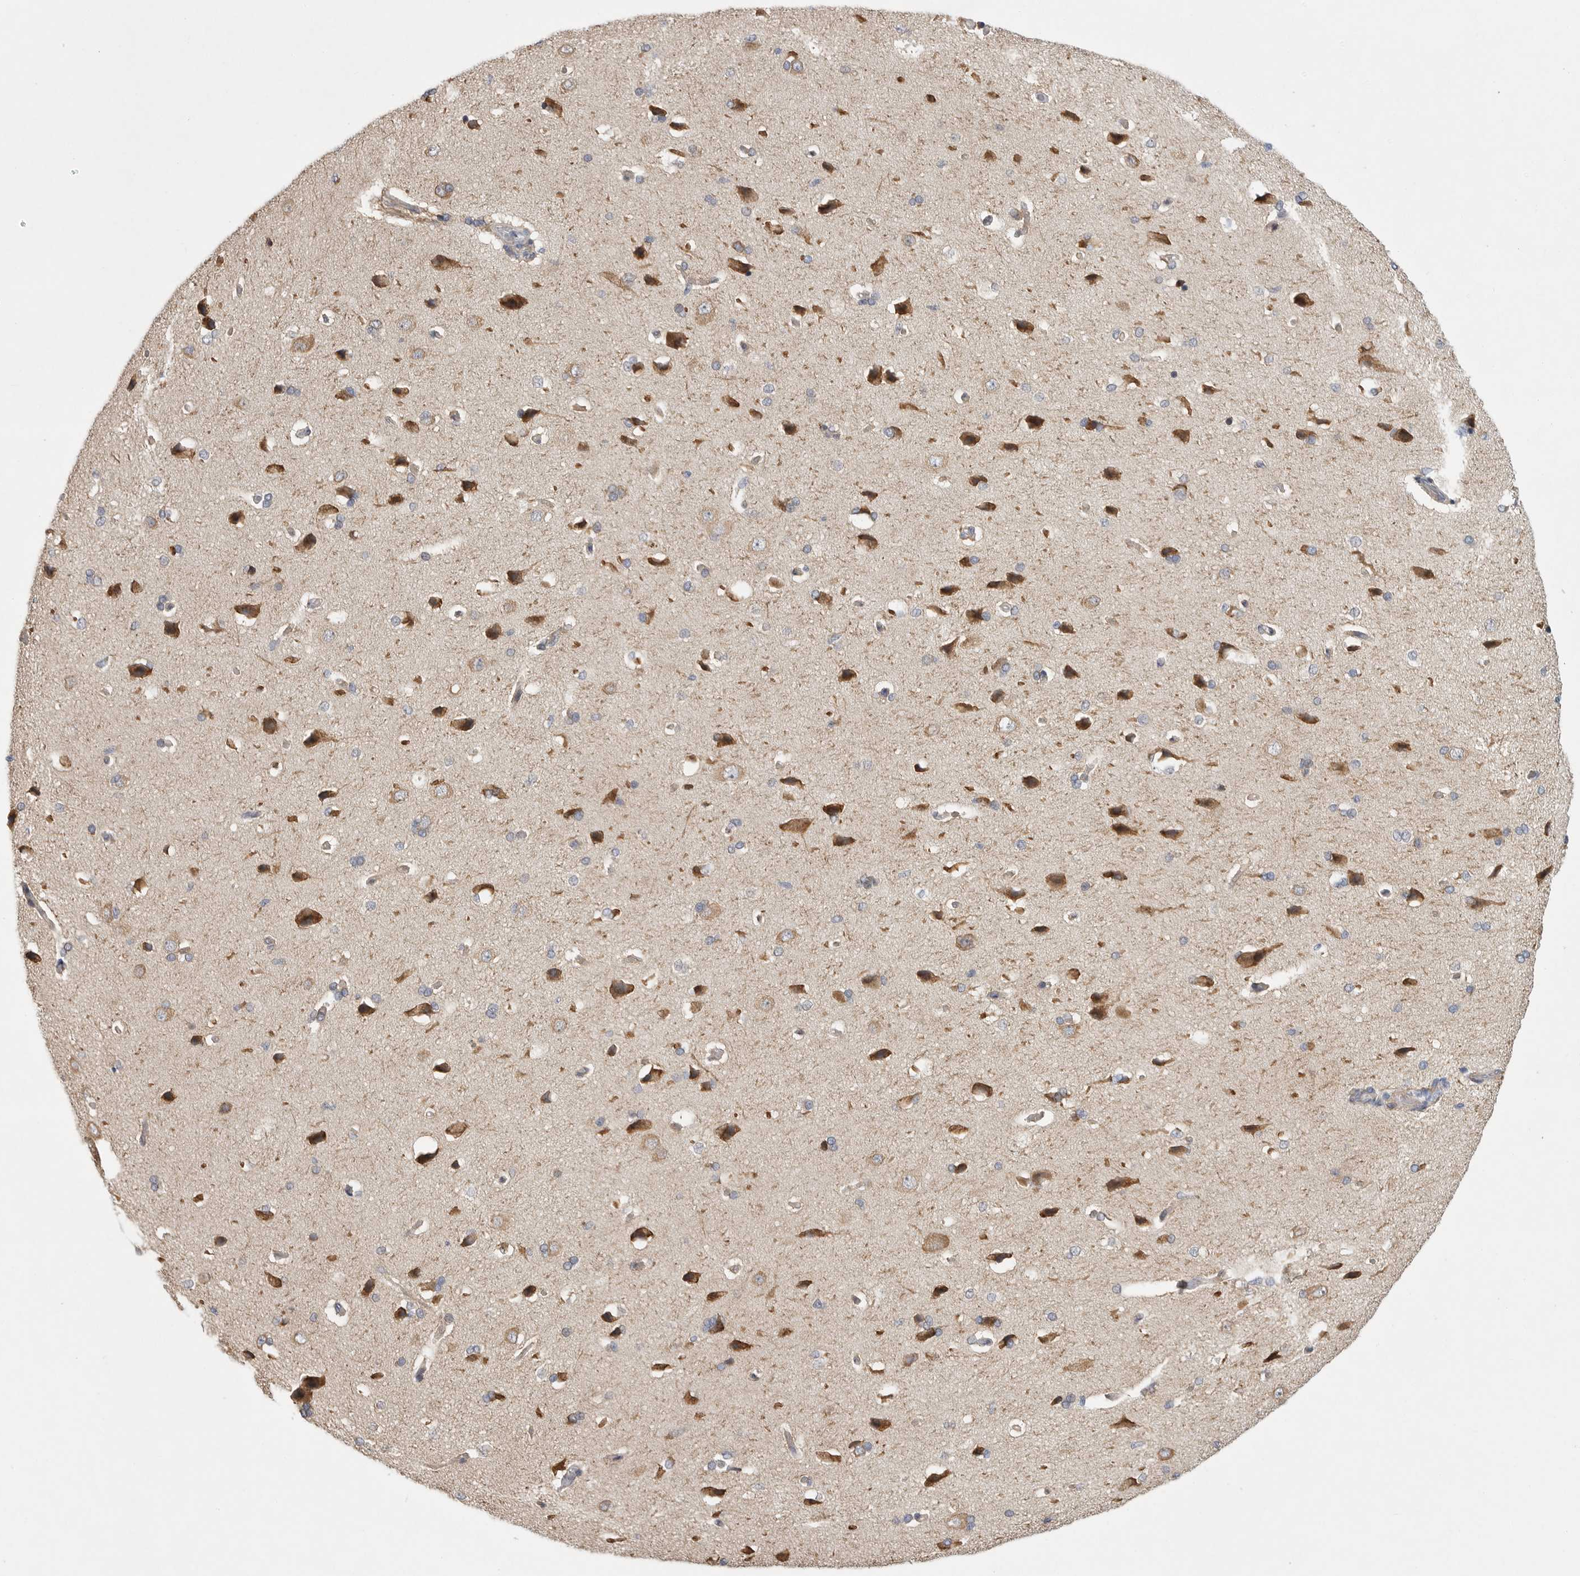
{"staining": {"intensity": "negative", "quantity": "none", "location": "none"}, "tissue": "cerebral cortex", "cell_type": "Endothelial cells", "image_type": "normal", "snomed": [{"axis": "morphology", "description": "Normal tissue, NOS"}, {"axis": "topography", "description": "Cerebral cortex"}], "caption": "Immunohistochemistry (IHC) image of unremarkable cerebral cortex: cerebral cortex stained with DAB (3,3'-diaminobenzidine) shows no significant protein expression in endothelial cells.", "gene": "FBXO43", "patient": {"sex": "male", "age": 62}}